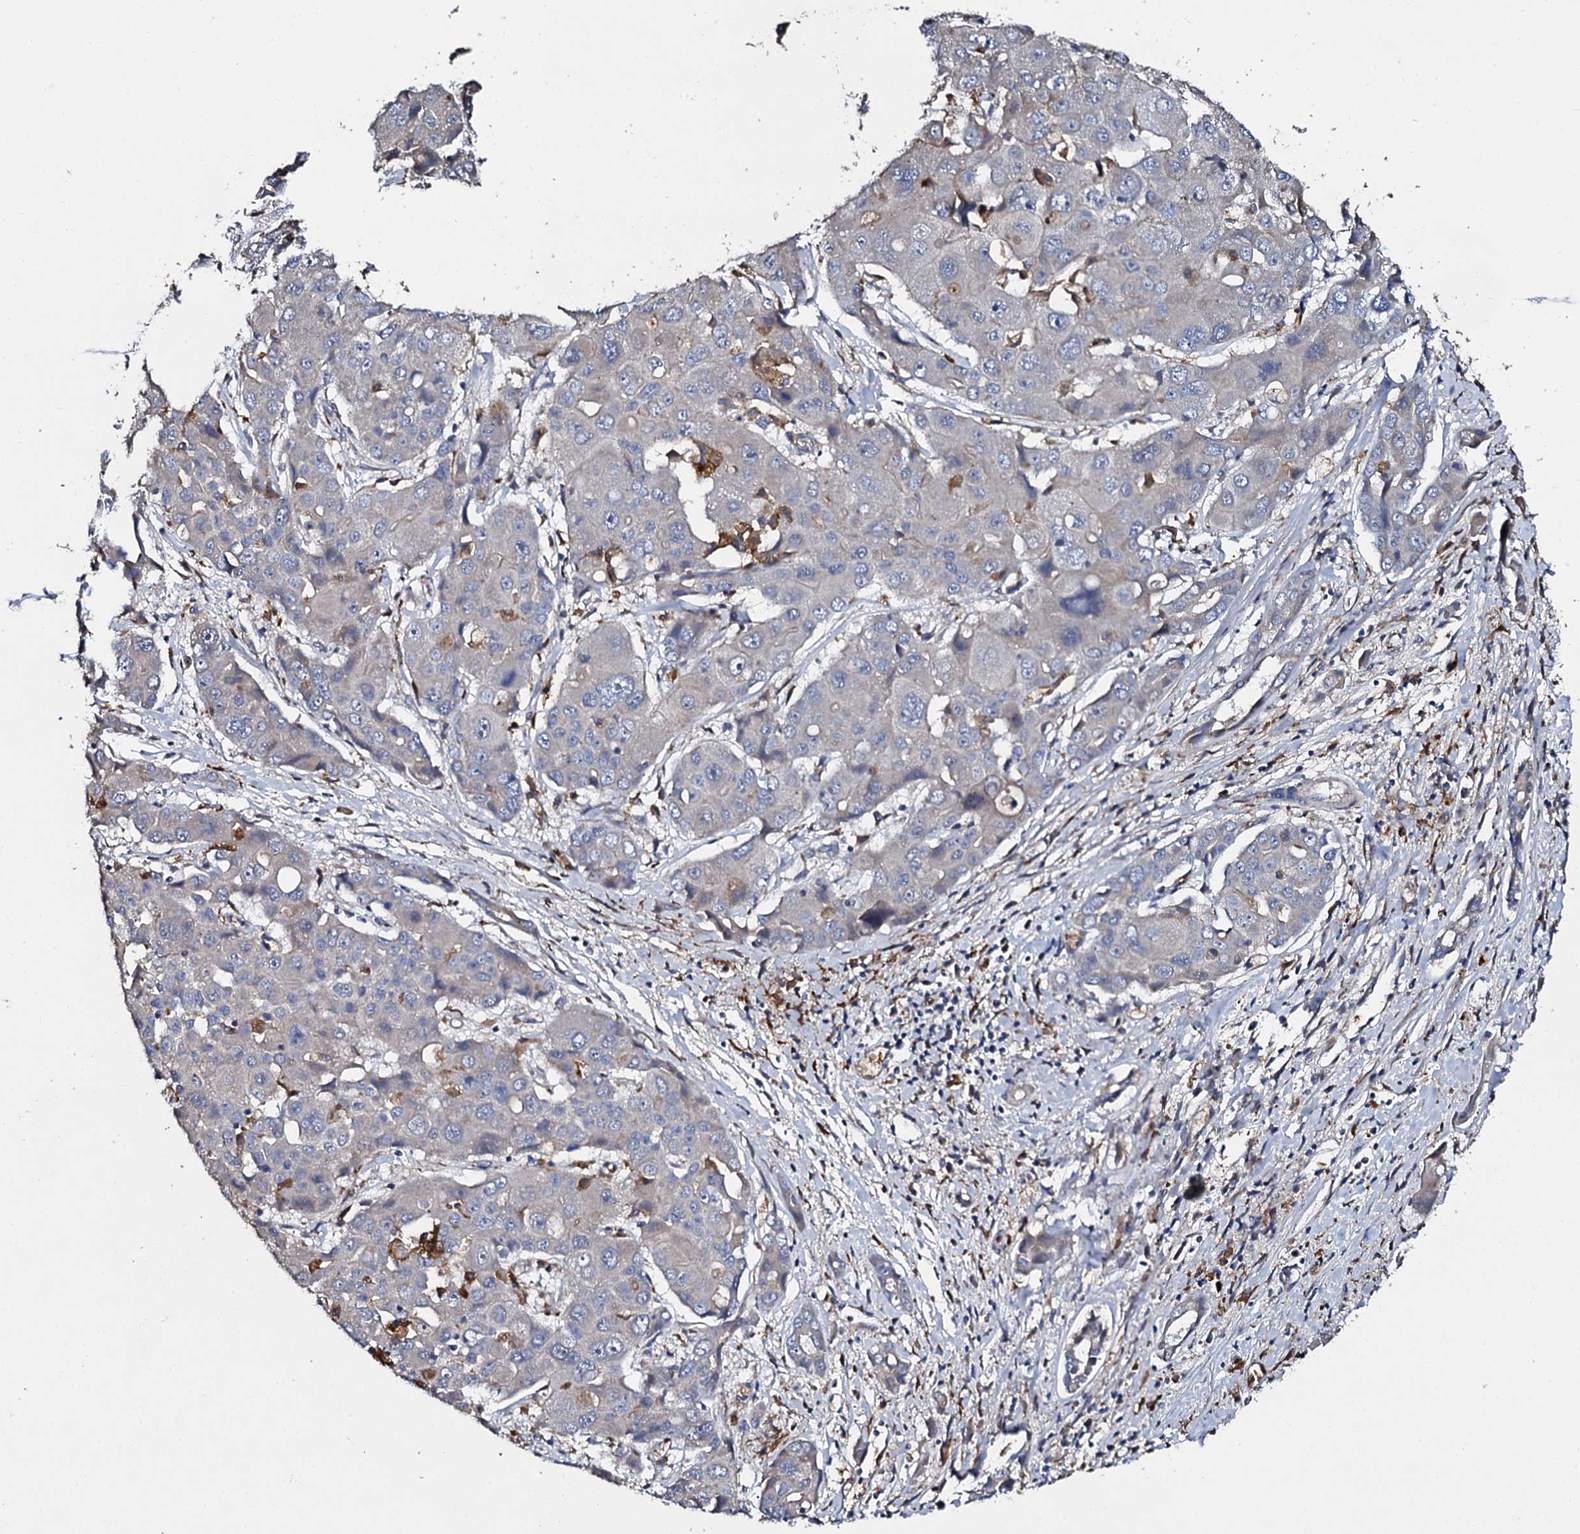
{"staining": {"intensity": "negative", "quantity": "none", "location": "none"}, "tissue": "liver cancer", "cell_type": "Tumor cells", "image_type": "cancer", "snomed": [{"axis": "morphology", "description": "Cholangiocarcinoma"}, {"axis": "topography", "description": "Liver"}], "caption": "Immunohistochemical staining of liver cancer displays no significant staining in tumor cells.", "gene": "LRRC28", "patient": {"sex": "male", "age": 67}}